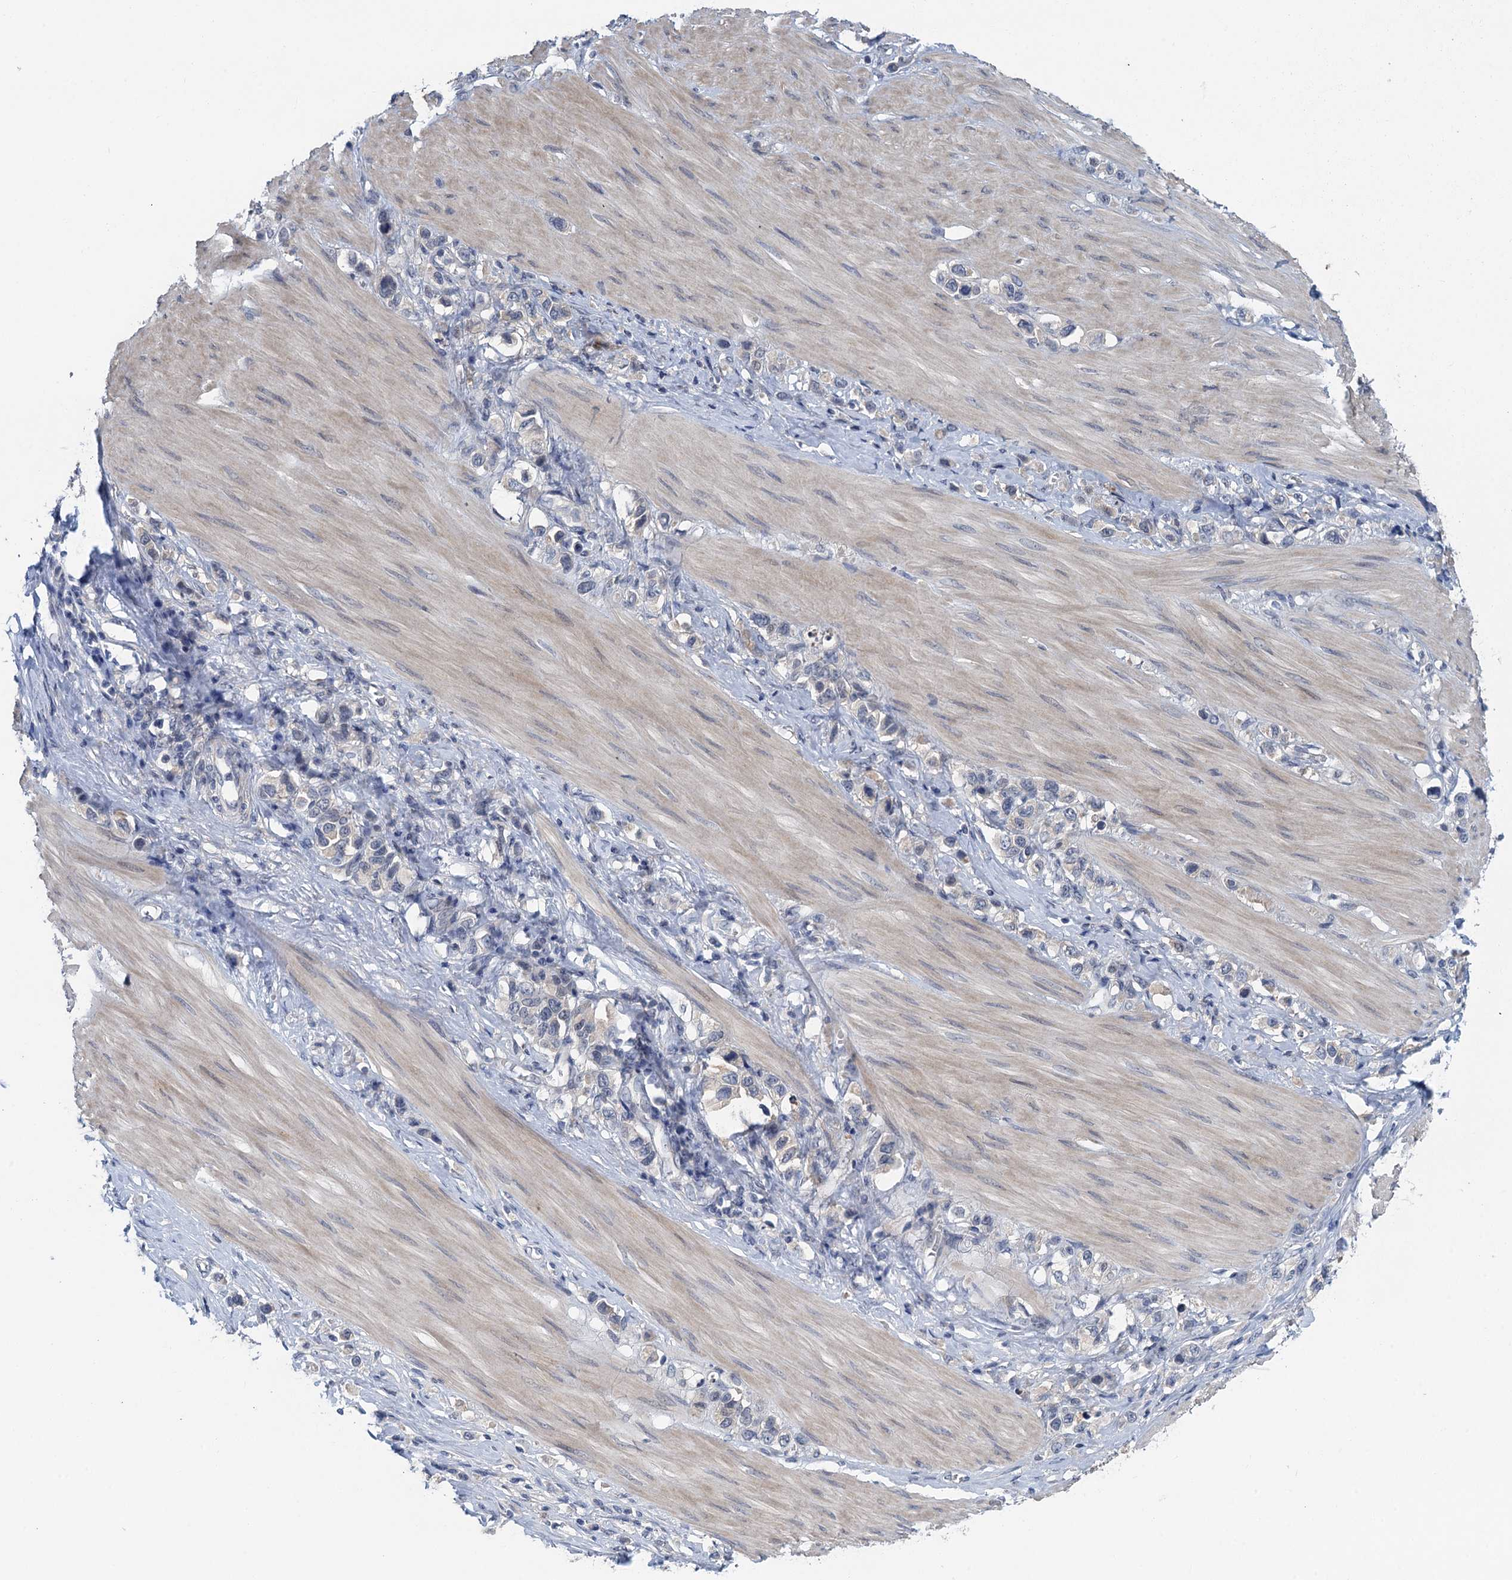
{"staining": {"intensity": "negative", "quantity": "none", "location": "none"}, "tissue": "stomach cancer", "cell_type": "Tumor cells", "image_type": "cancer", "snomed": [{"axis": "morphology", "description": "Adenocarcinoma, NOS"}, {"axis": "topography", "description": "Stomach"}], "caption": "IHC micrograph of human stomach cancer (adenocarcinoma) stained for a protein (brown), which displays no positivity in tumor cells.", "gene": "MRFAP1", "patient": {"sex": "female", "age": 65}}